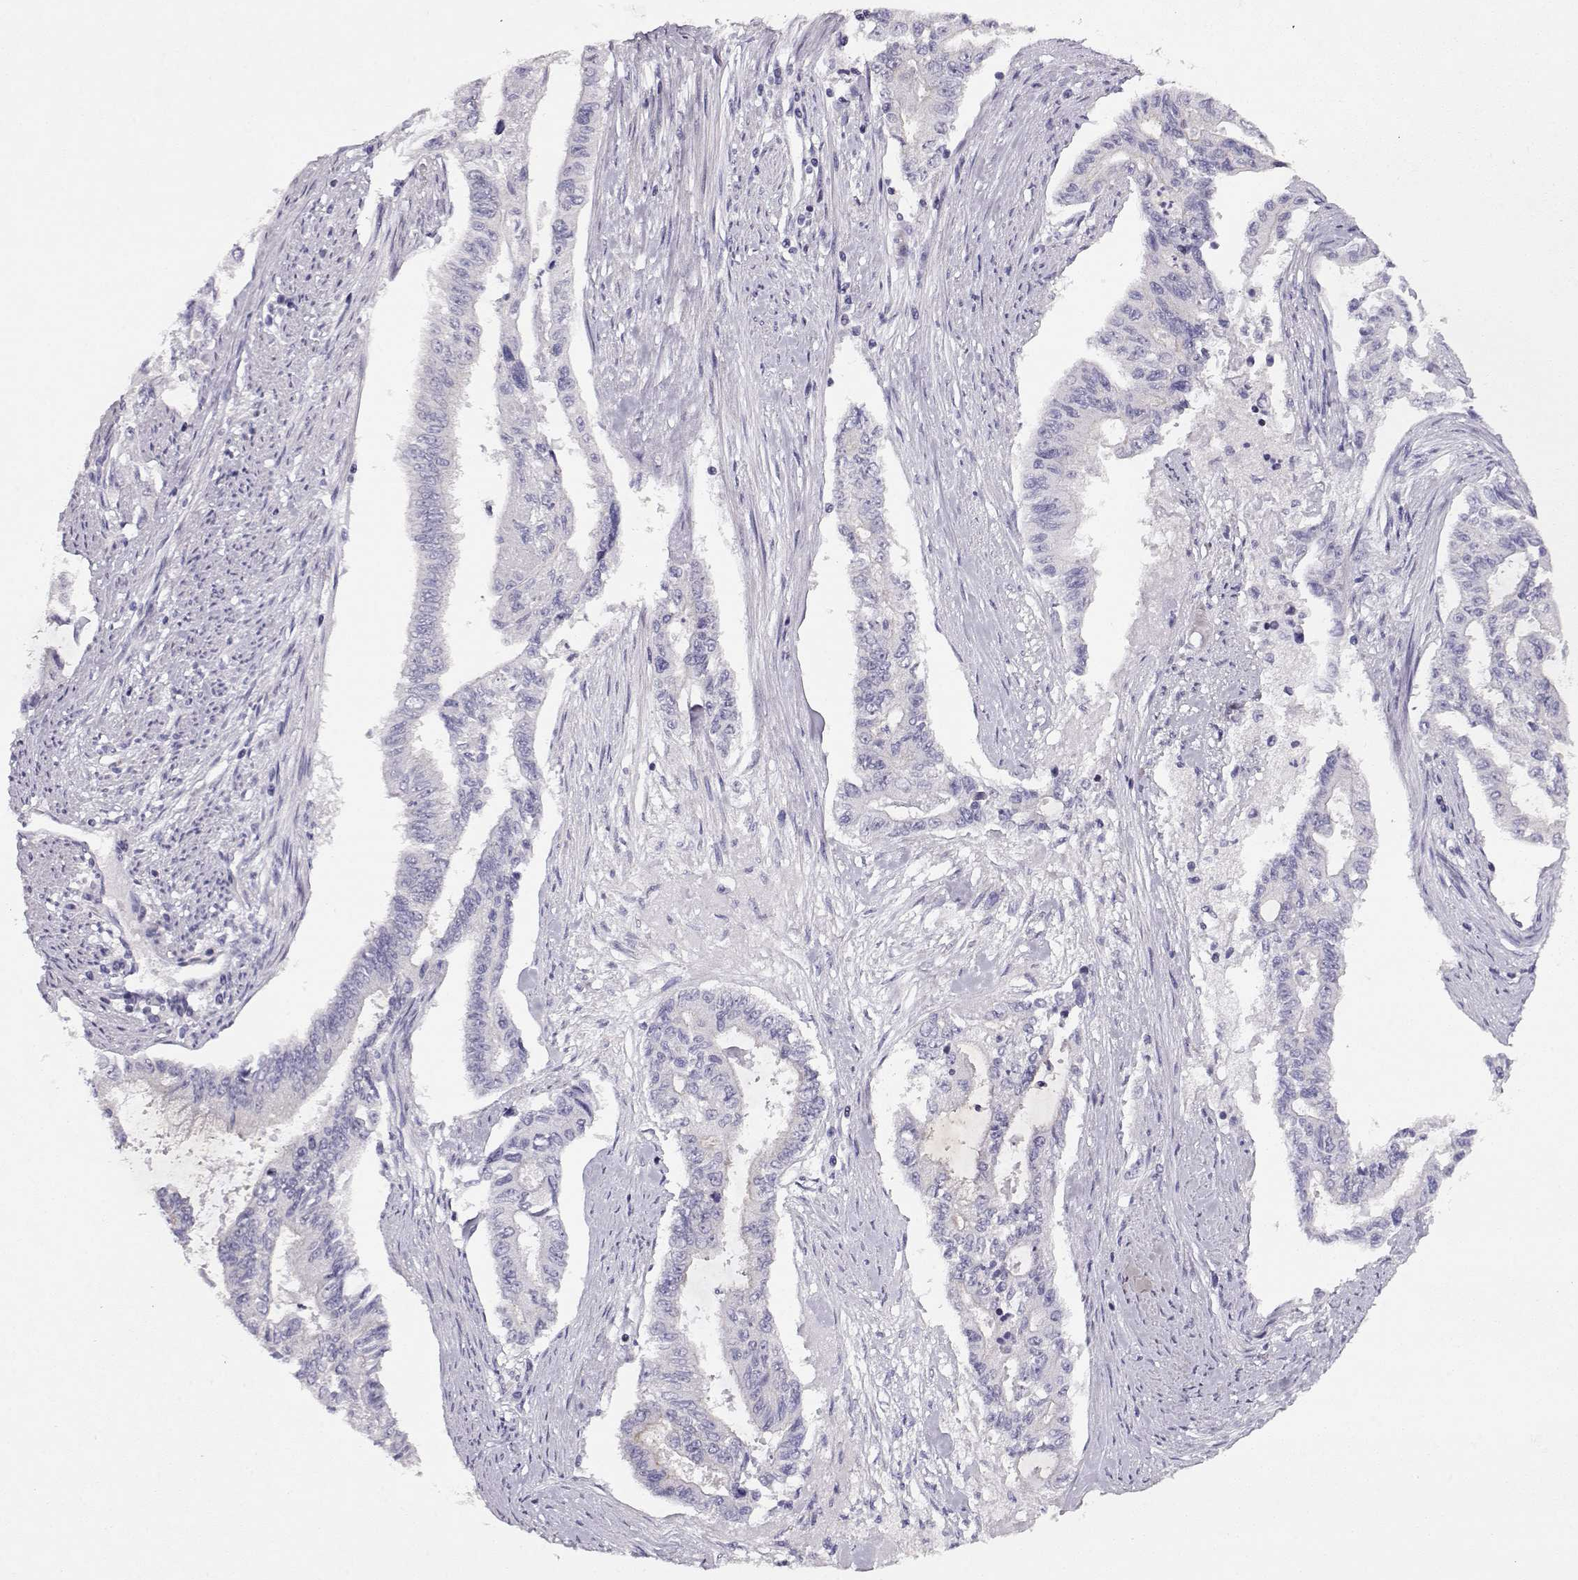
{"staining": {"intensity": "negative", "quantity": "none", "location": "none"}, "tissue": "endometrial cancer", "cell_type": "Tumor cells", "image_type": "cancer", "snomed": [{"axis": "morphology", "description": "Adenocarcinoma, NOS"}, {"axis": "topography", "description": "Uterus"}], "caption": "There is no significant staining in tumor cells of endometrial cancer (adenocarcinoma). Nuclei are stained in blue.", "gene": "CRX", "patient": {"sex": "female", "age": 59}}